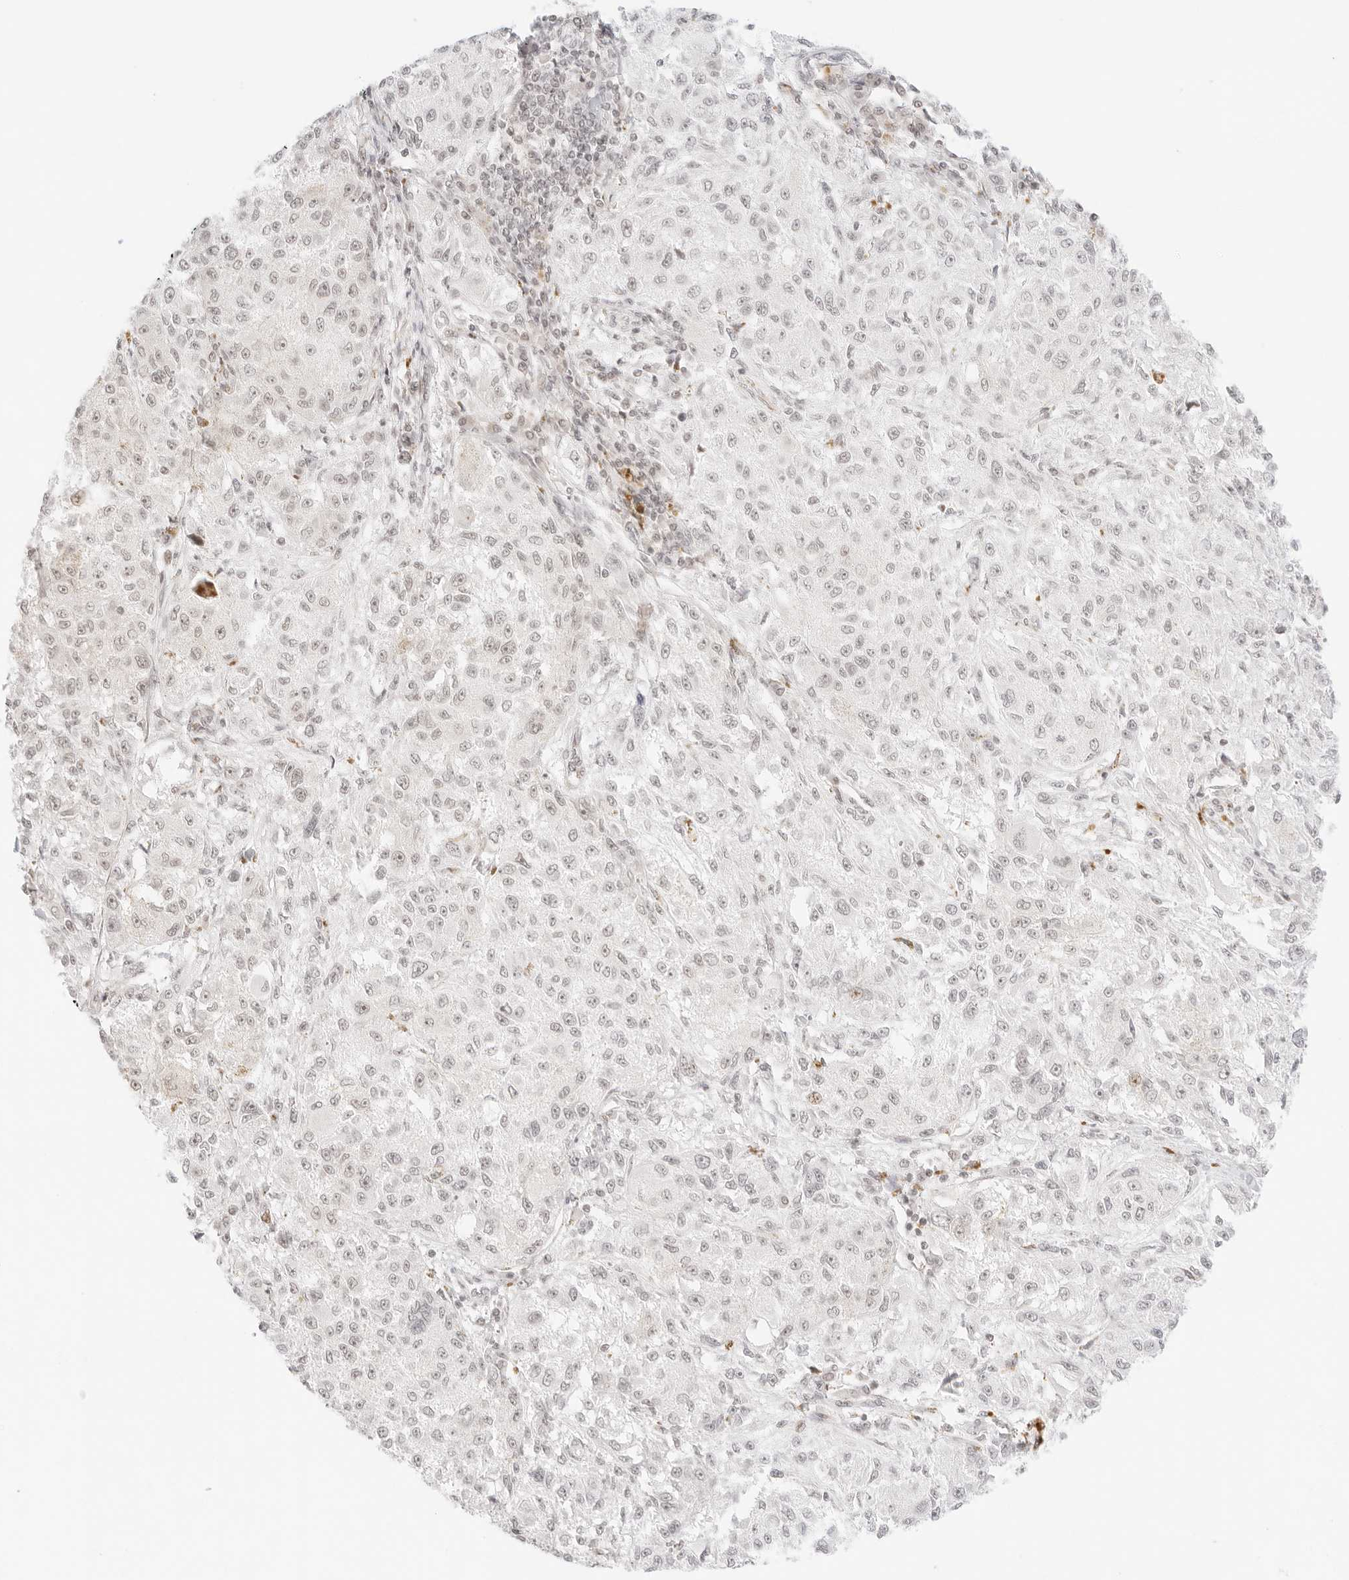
{"staining": {"intensity": "negative", "quantity": "none", "location": "none"}, "tissue": "melanoma", "cell_type": "Tumor cells", "image_type": "cancer", "snomed": [{"axis": "morphology", "description": "Necrosis, NOS"}, {"axis": "morphology", "description": "Malignant melanoma, NOS"}, {"axis": "topography", "description": "Skin"}], "caption": "This histopathology image is of malignant melanoma stained with IHC to label a protein in brown with the nuclei are counter-stained blue. There is no positivity in tumor cells.", "gene": "GNAS", "patient": {"sex": "female", "age": 87}}